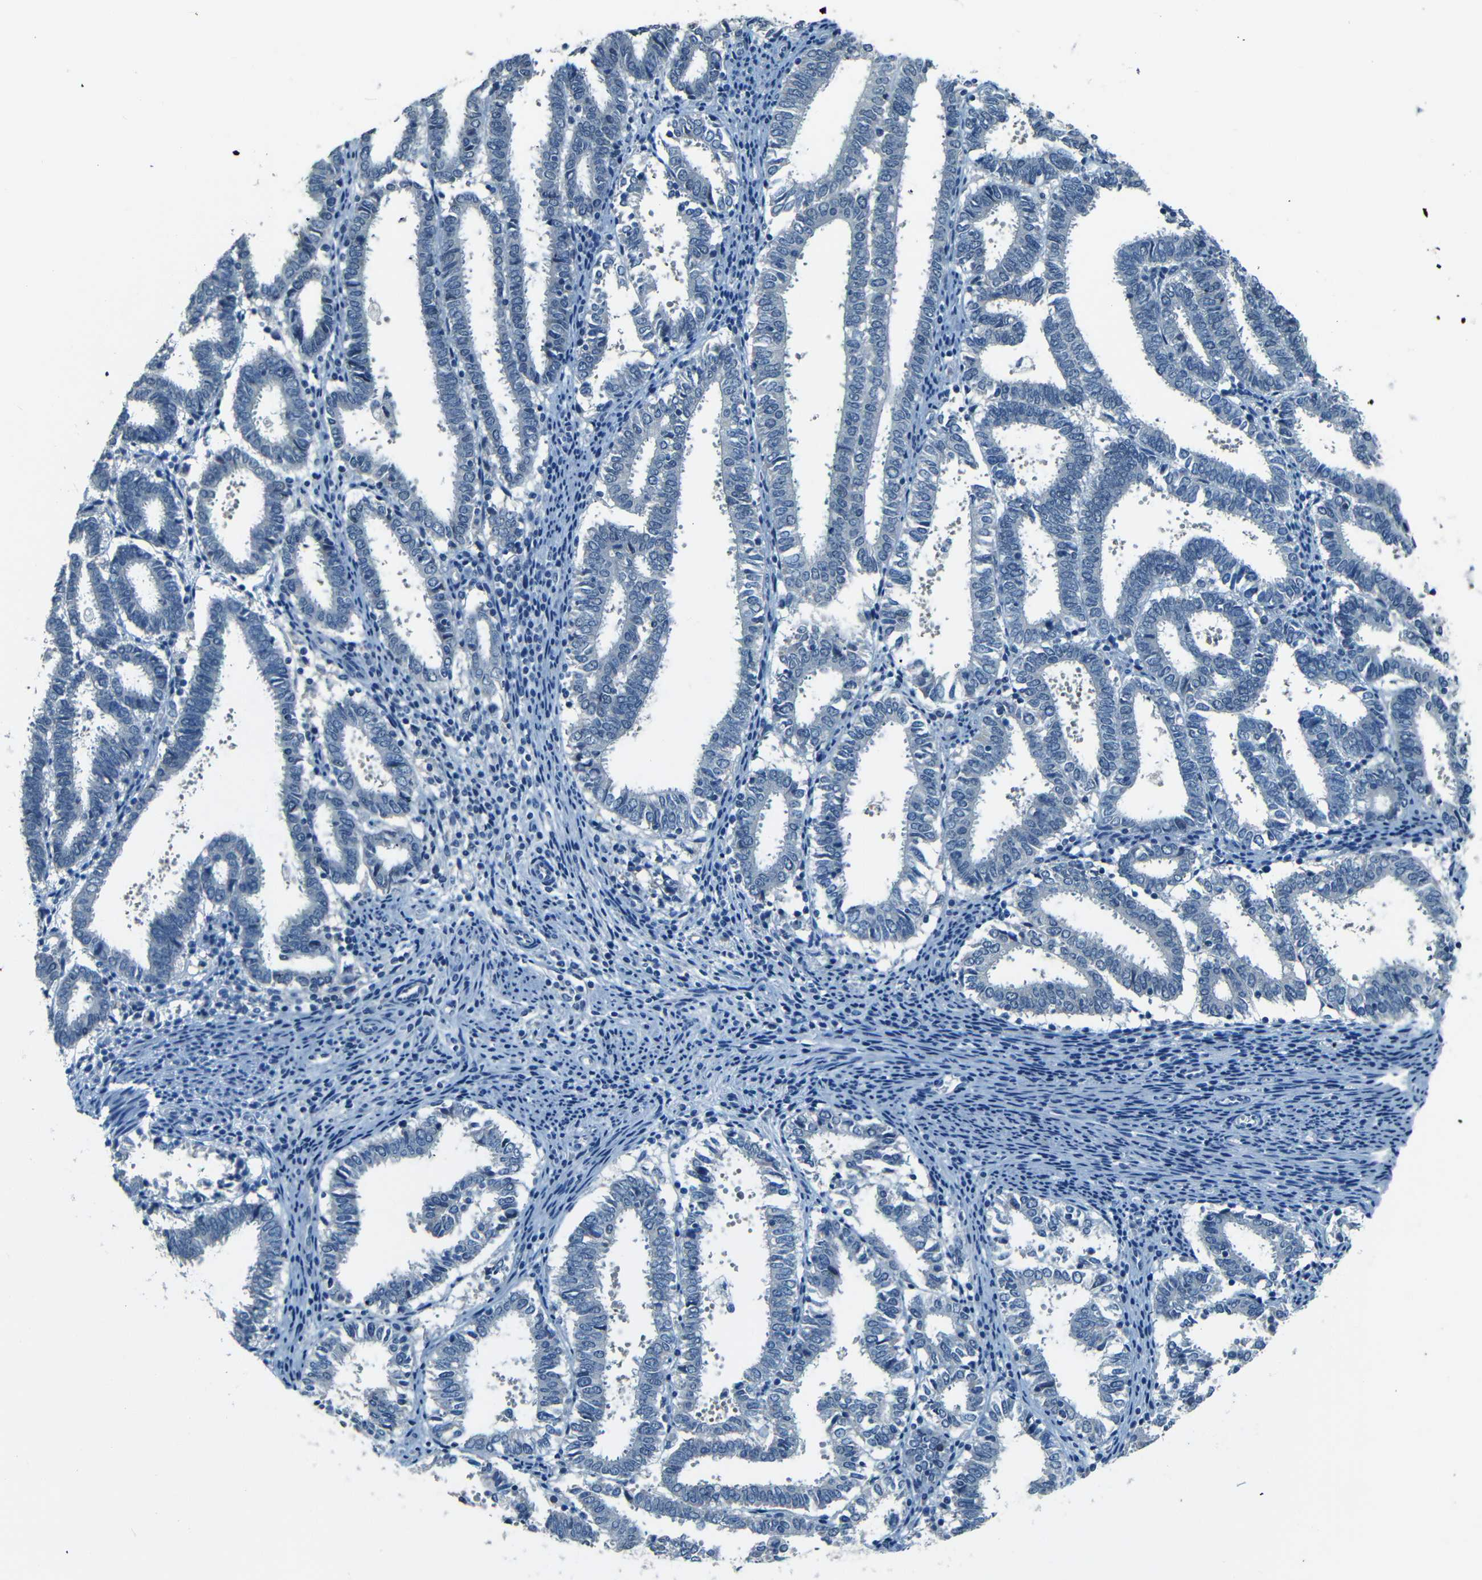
{"staining": {"intensity": "negative", "quantity": "none", "location": "none"}, "tissue": "endometrial cancer", "cell_type": "Tumor cells", "image_type": "cancer", "snomed": [{"axis": "morphology", "description": "Adenocarcinoma, NOS"}, {"axis": "topography", "description": "Uterus"}], "caption": "Immunohistochemistry photomicrograph of human endometrial cancer (adenocarcinoma) stained for a protein (brown), which reveals no staining in tumor cells. The staining is performed using DAB (3,3'-diaminobenzidine) brown chromogen with nuclei counter-stained in using hematoxylin.", "gene": "ZMAT1", "patient": {"sex": "female", "age": 83}}